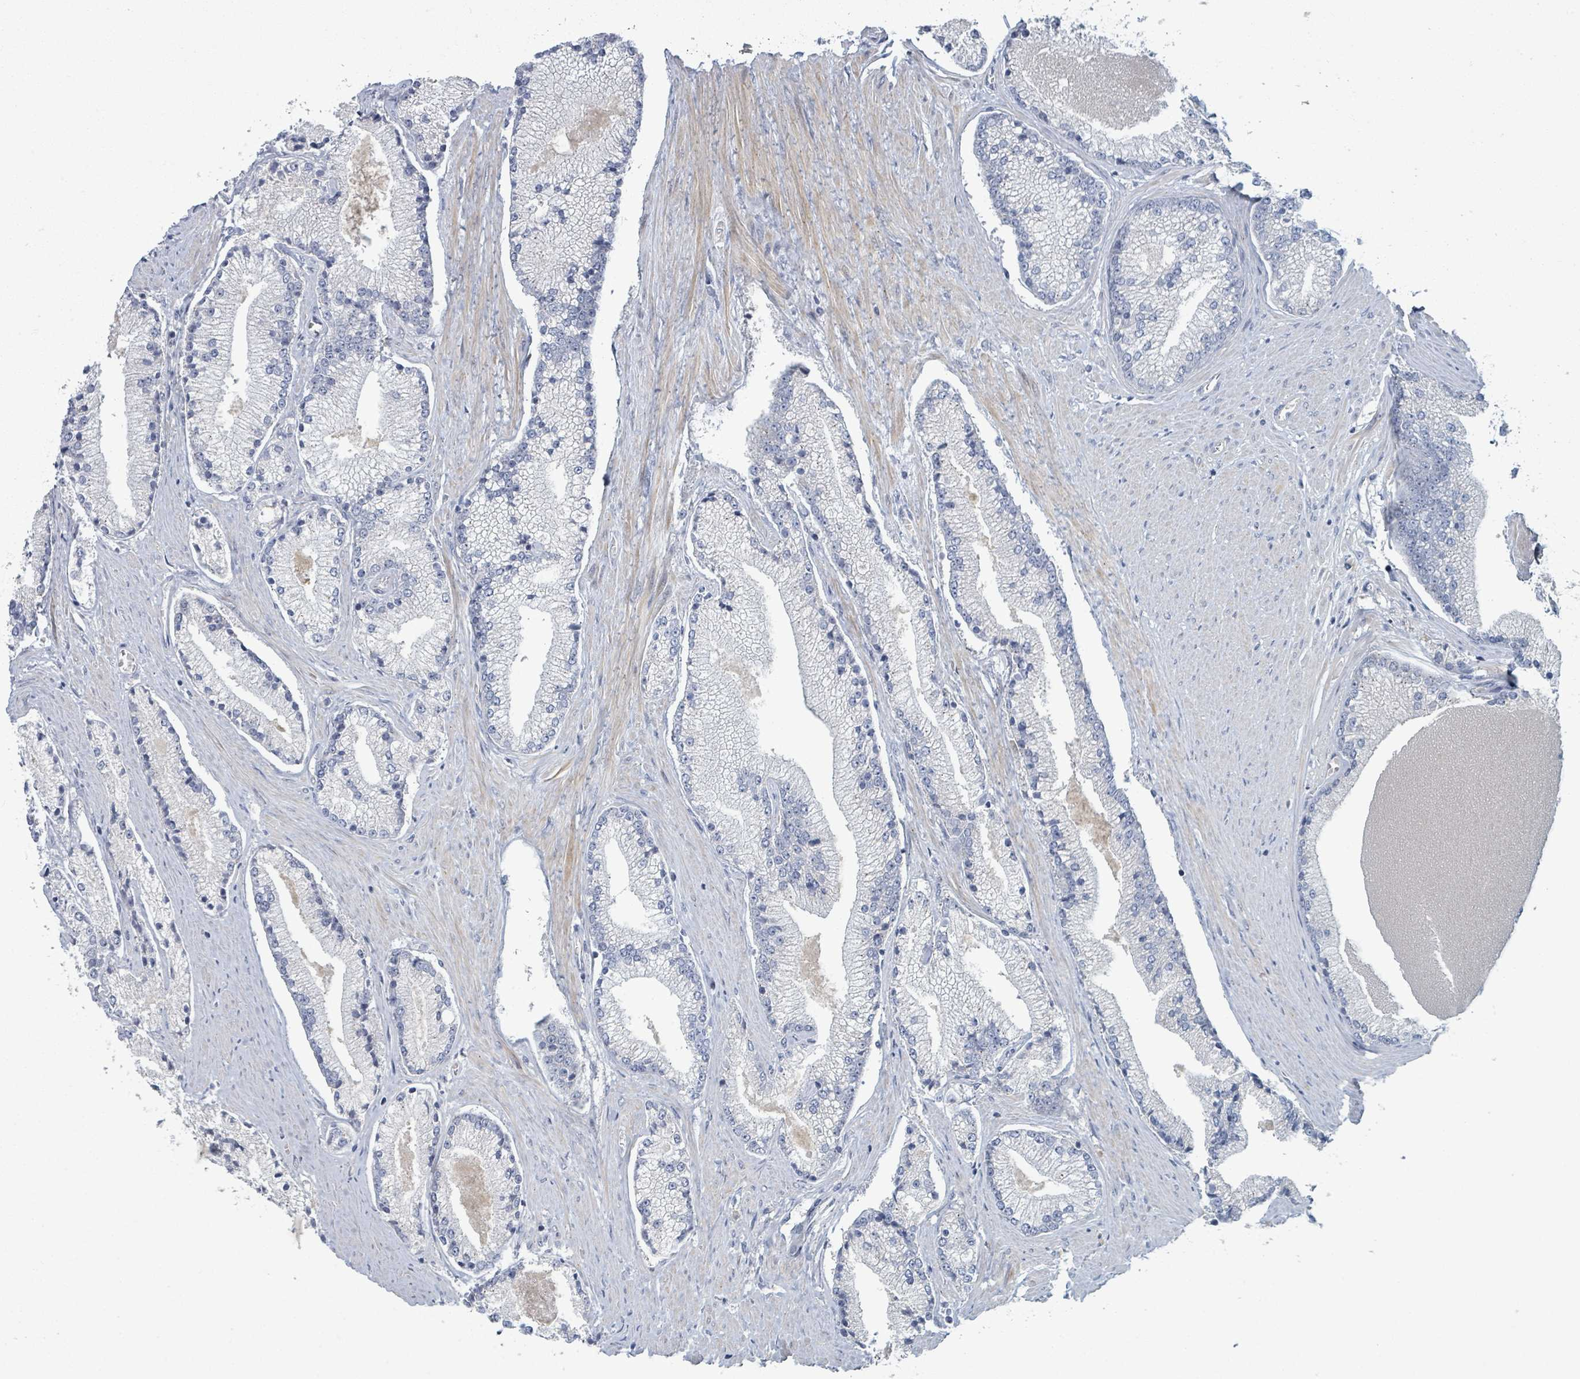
{"staining": {"intensity": "negative", "quantity": "none", "location": "none"}, "tissue": "prostate cancer", "cell_type": "Tumor cells", "image_type": "cancer", "snomed": [{"axis": "morphology", "description": "Adenocarcinoma, High grade"}, {"axis": "topography", "description": "Prostate"}], "caption": "Tumor cells are negative for brown protein staining in prostate cancer.", "gene": "COL5A3", "patient": {"sex": "male", "age": 67}}